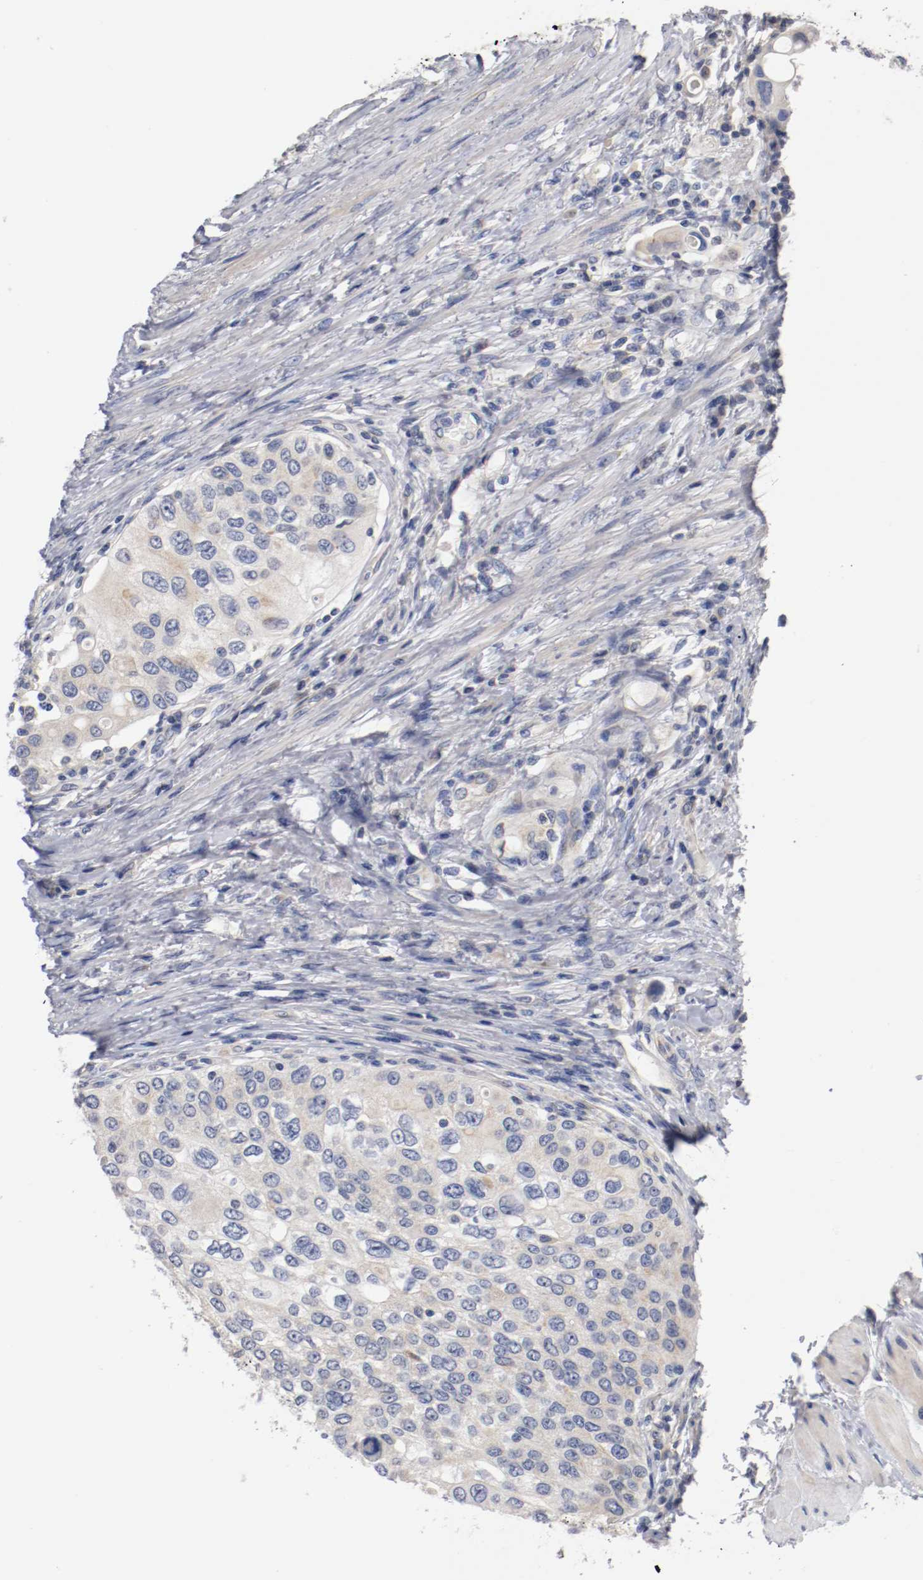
{"staining": {"intensity": "weak", "quantity": "<25%", "location": "cytoplasmic/membranous"}, "tissue": "urothelial cancer", "cell_type": "Tumor cells", "image_type": "cancer", "snomed": [{"axis": "morphology", "description": "Urothelial carcinoma, High grade"}, {"axis": "topography", "description": "Urinary bladder"}], "caption": "Protein analysis of urothelial carcinoma (high-grade) shows no significant staining in tumor cells.", "gene": "PCSK6", "patient": {"sex": "female", "age": 56}}